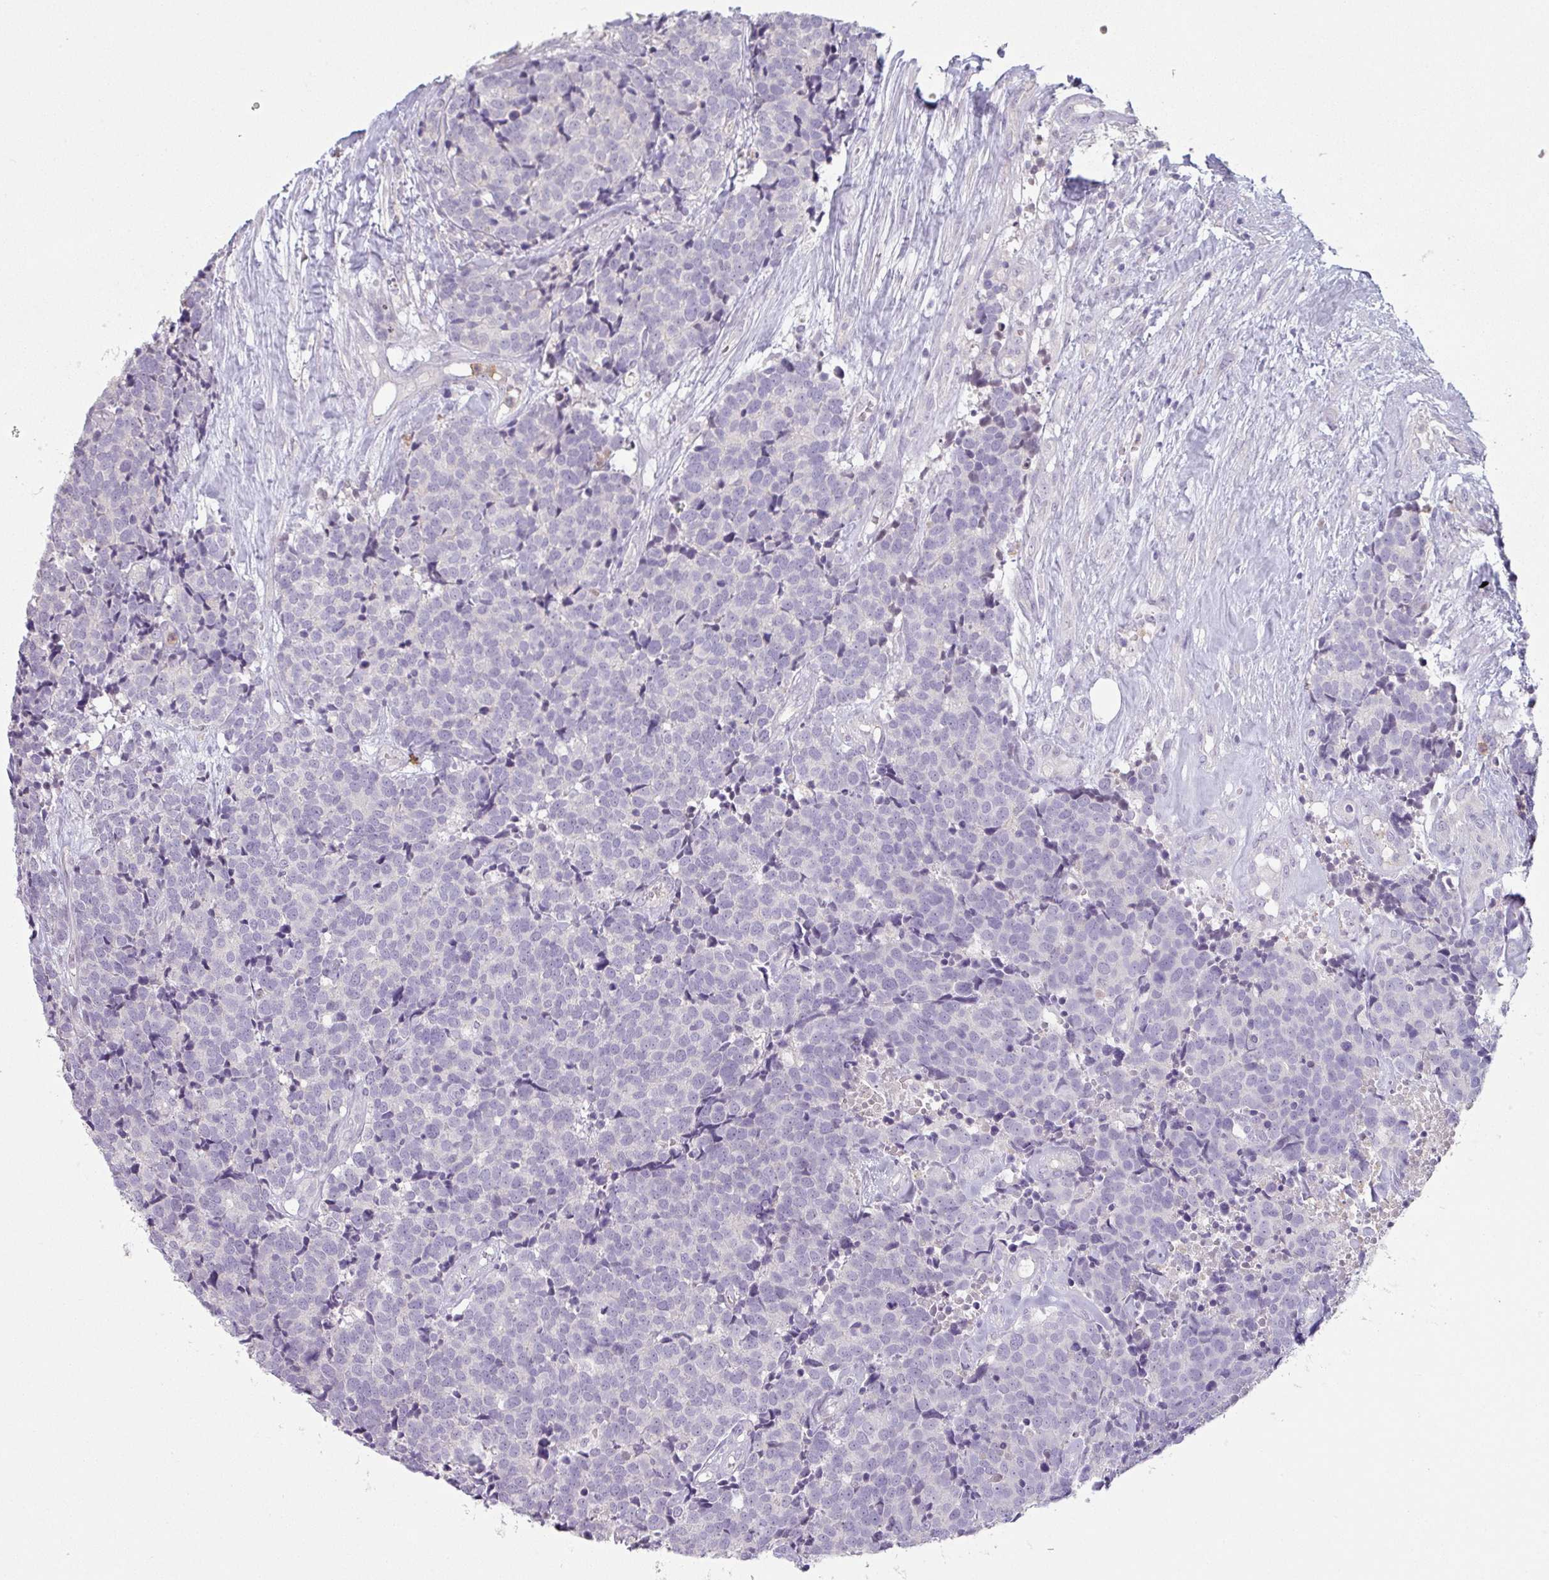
{"staining": {"intensity": "negative", "quantity": "none", "location": "none"}, "tissue": "carcinoid", "cell_type": "Tumor cells", "image_type": "cancer", "snomed": [{"axis": "morphology", "description": "Carcinoid, malignant, NOS"}, {"axis": "topography", "description": "Skin"}], "caption": "Immunohistochemical staining of carcinoid shows no significant staining in tumor cells.", "gene": "MAGEC3", "patient": {"sex": "female", "age": 79}}